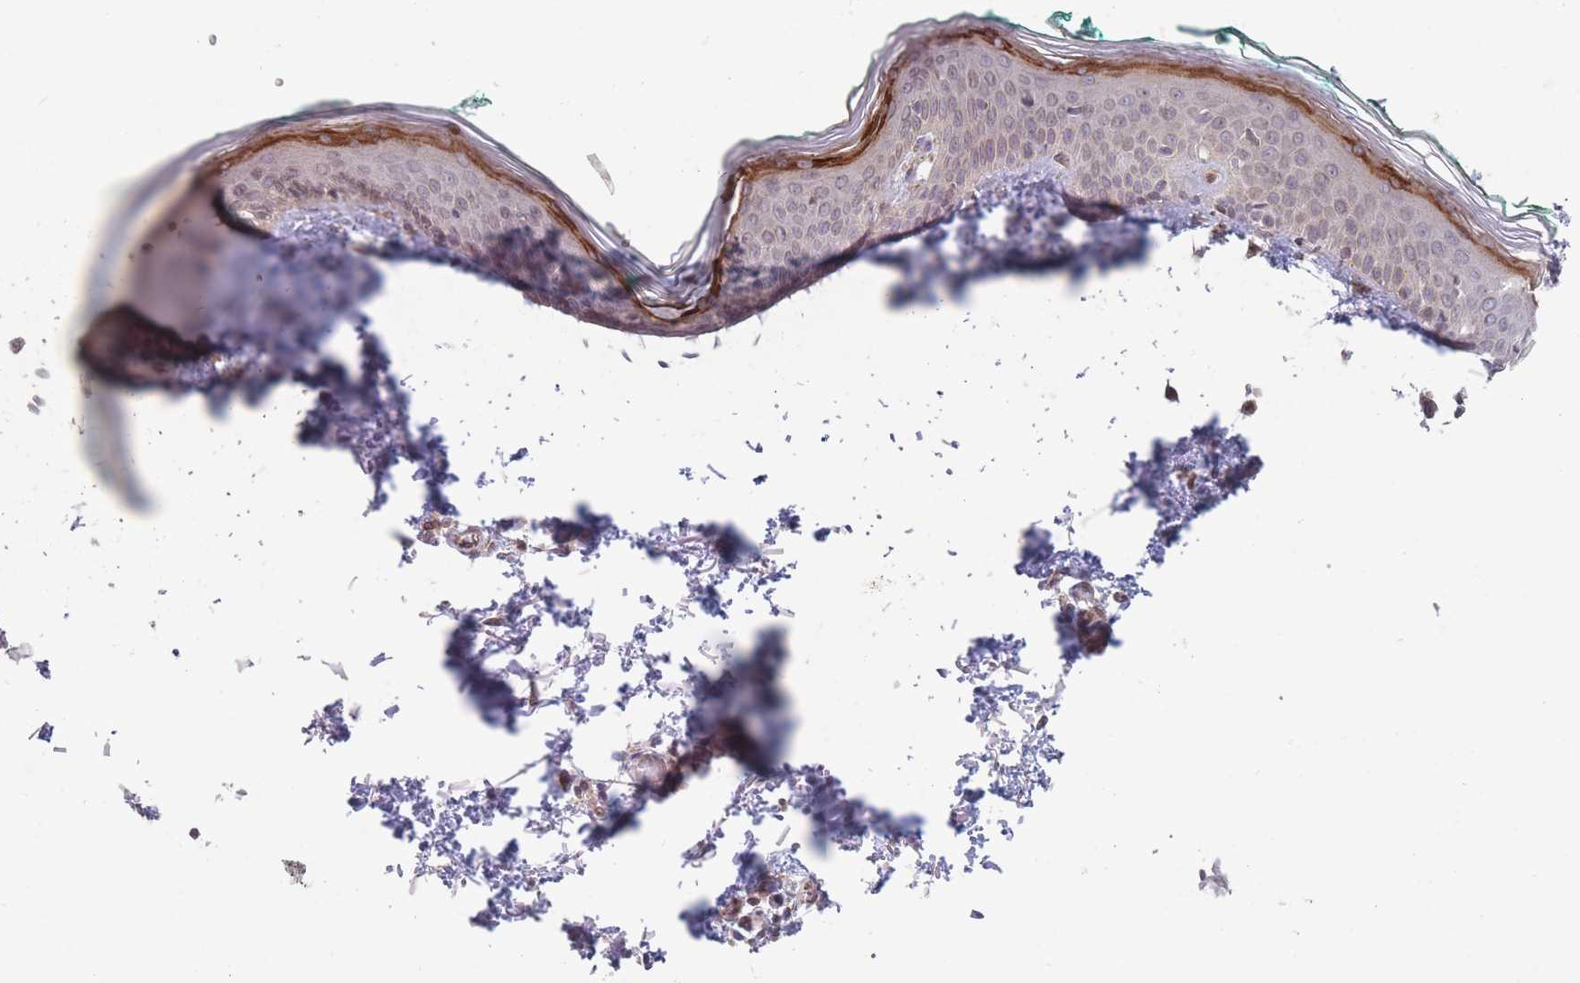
{"staining": {"intensity": "moderate", "quantity": ">75%", "location": "cytoplasmic/membranous"}, "tissue": "skin", "cell_type": "Fibroblasts", "image_type": "normal", "snomed": [{"axis": "morphology", "description": "Normal tissue, NOS"}, {"axis": "morphology", "description": "Malignant melanoma, NOS"}, {"axis": "topography", "description": "Skin"}], "caption": "Skin stained for a protein reveals moderate cytoplasmic/membranous positivity in fibroblasts. (brown staining indicates protein expression, while blue staining denotes nuclei).", "gene": "VRK2", "patient": {"sex": "male", "age": 62}}